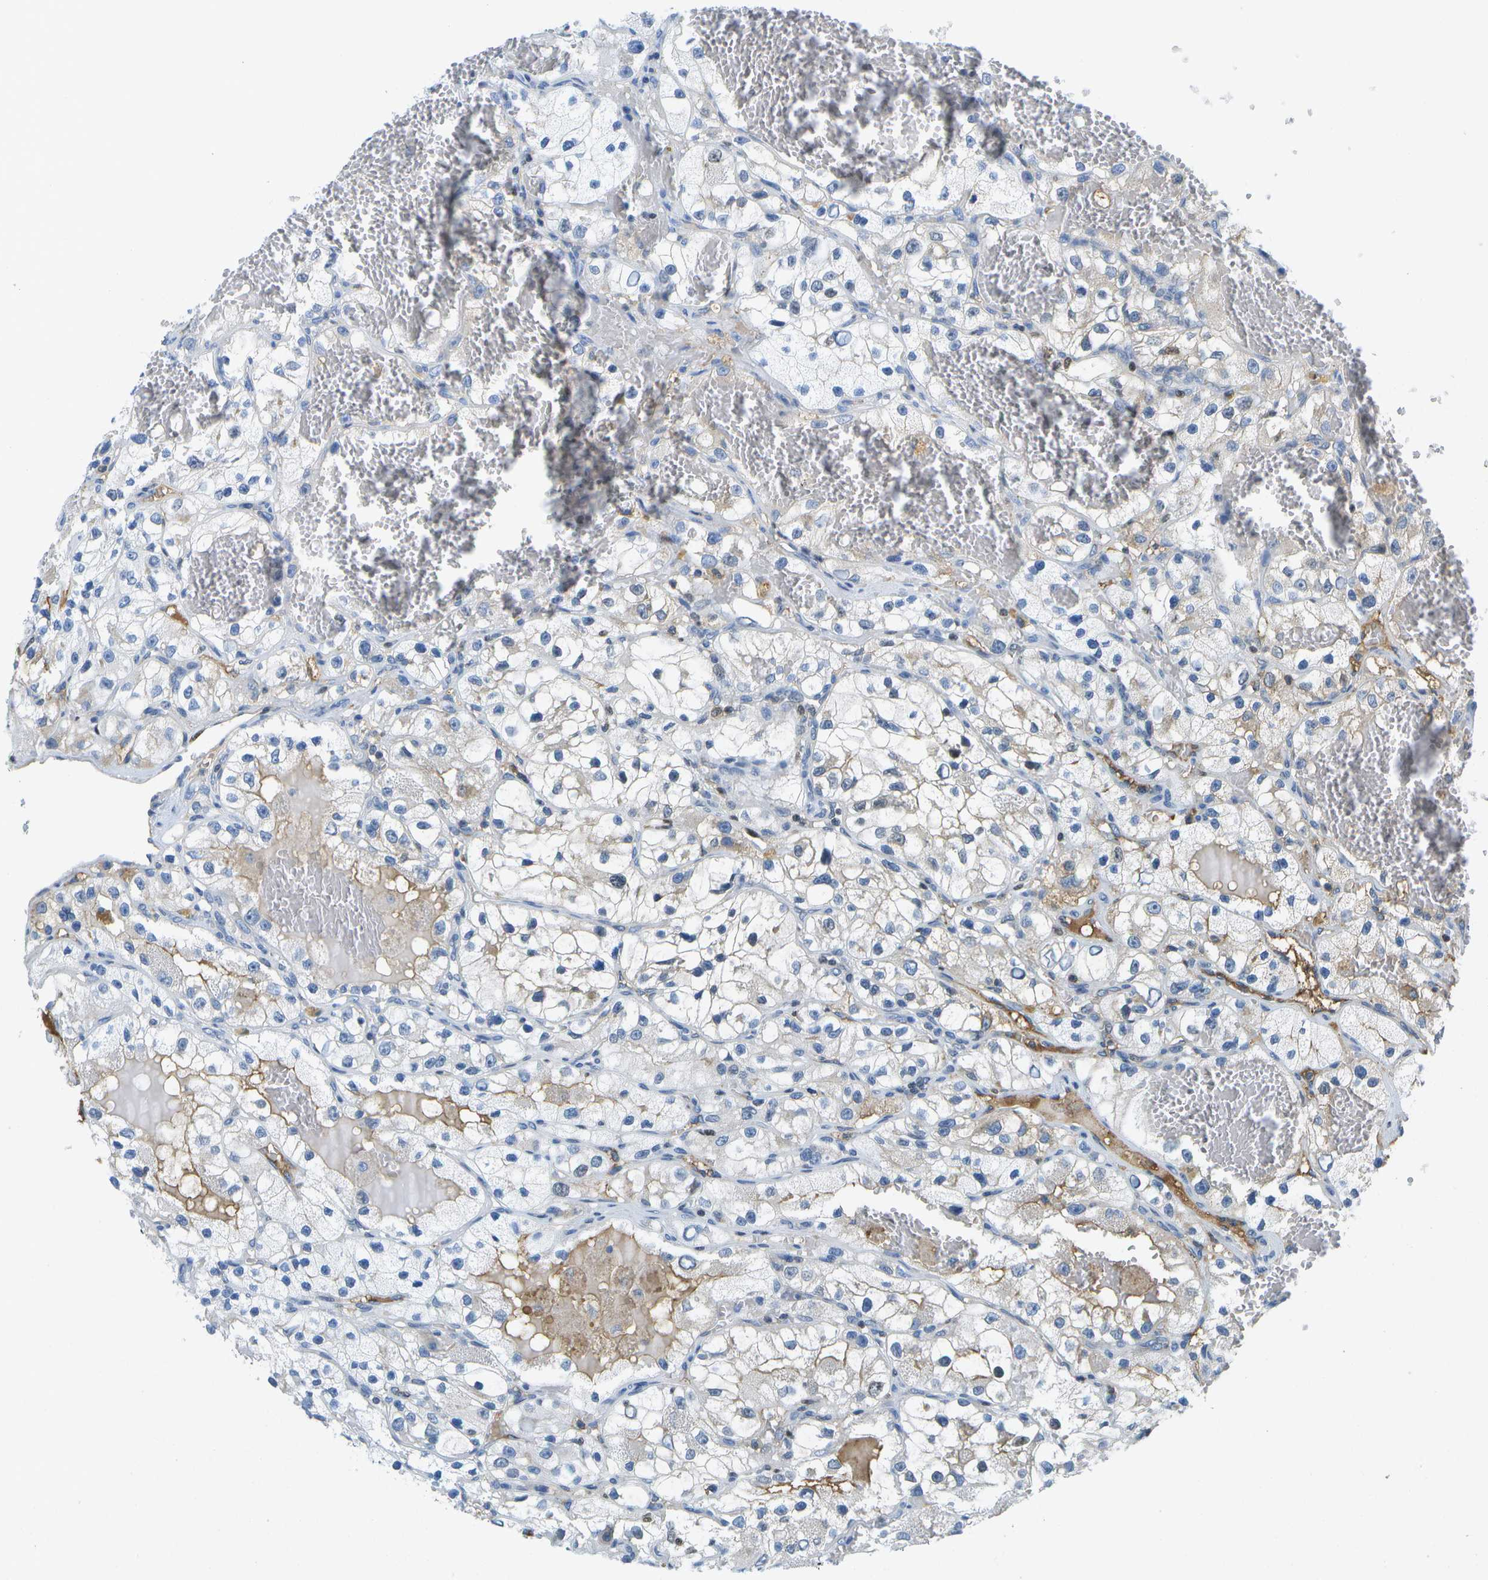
{"staining": {"intensity": "negative", "quantity": "none", "location": "none"}, "tissue": "renal cancer", "cell_type": "Tumor cells", "image_type": "cancer", "snomed": [{"axis": "morphology", "description": "Adenocarcinoma, NOS"}, {"axis": "topography", "description": "Kidney"}], "caption": "The immunohistochemistry image has no significant positivity in tumor cells of renal adenocarcinoma tissue. (Immunohistochemistry, brightfield microscopy, high magnification).", "gene": "SERPINA1", "patient": {"sex": "female", "age": 57}}